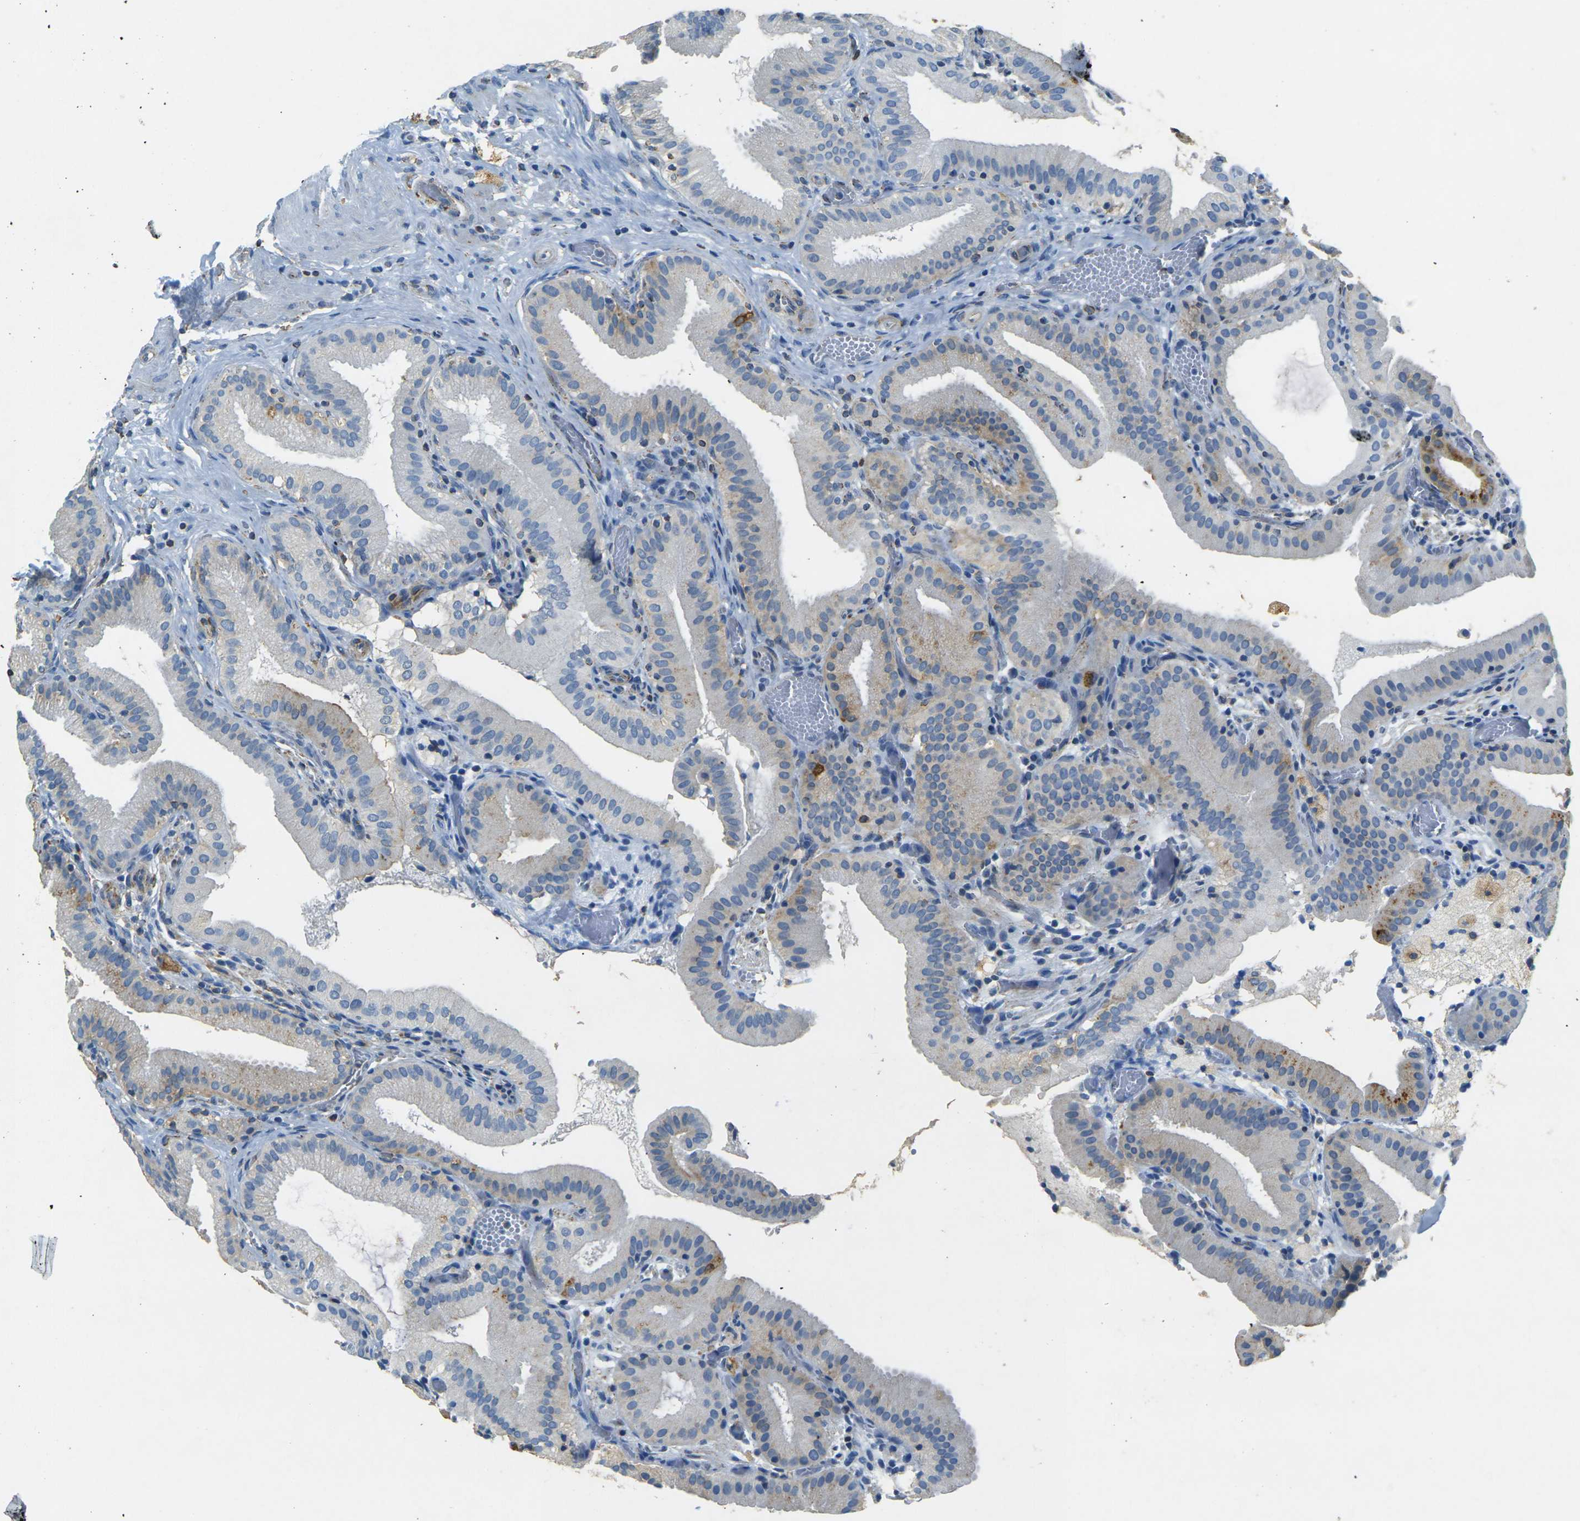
{"staining": {"intensity": "moderate", "quantity": "<25%", "location": "cytoplasmic/membranous"}, "tissue": "gallbladder", "cell_type": "Glandular cells", "image_type": "normal", "snomed": [{"axis": "morphology", "description": "Normal tissue, NOS"}, {"axis": "topography", "description": "Gallbladder"}], "caption": "A micrograph showing moderate cytoplasmic/membranous staining in approximately <25% of glandular cells in benign gallbladder, as visualized by brown immunohistochemical staining.", "gene": "SORT1", "patient": {"sex": "male", "age": 54}}